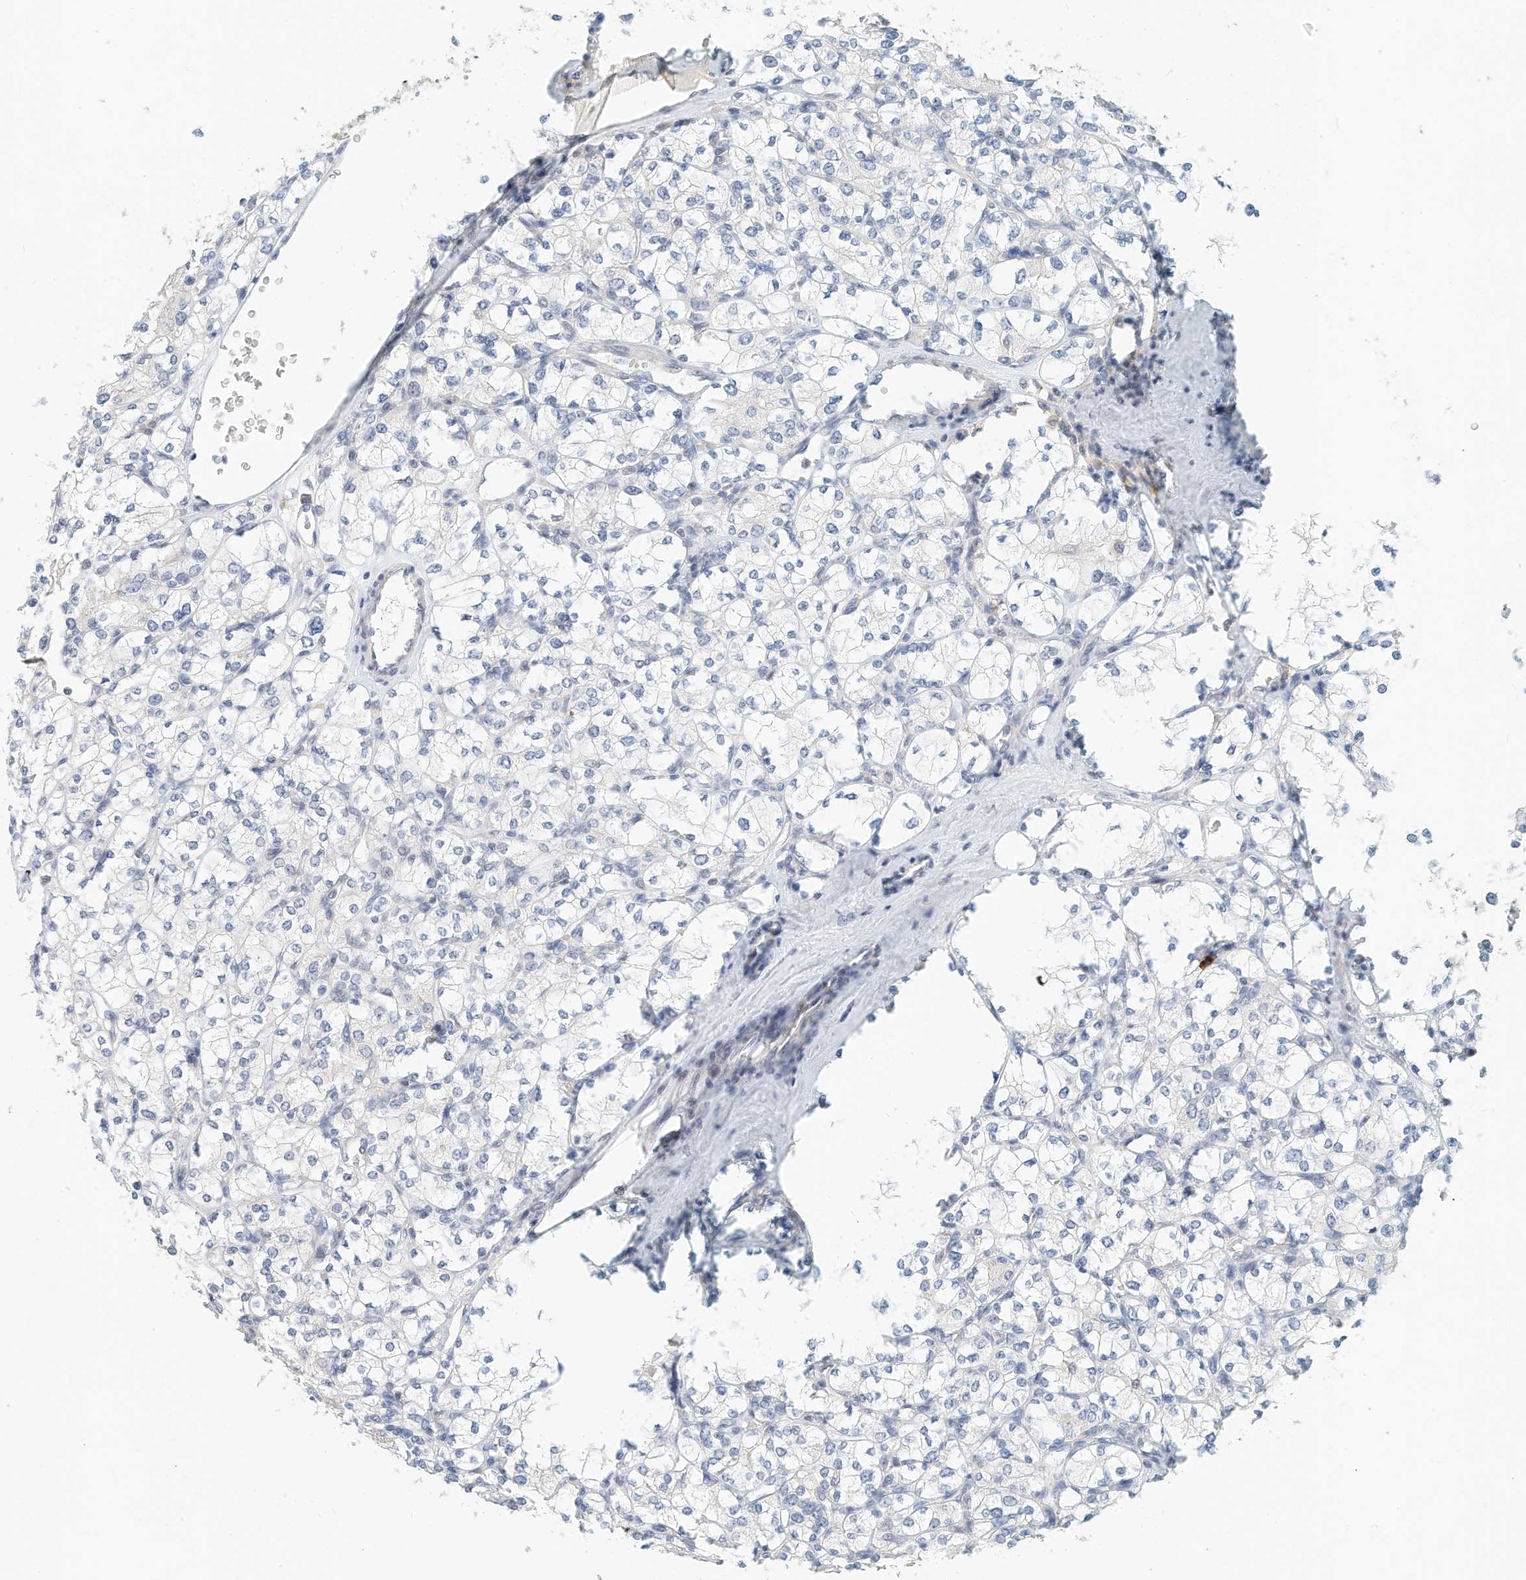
{"staining": {"intensity": "negative", "quantity": "none", "location": "none"}, "tissue": "renal cancer", "cell_type": "Tumor cells", "image_type": "cancer", "snomed": [{"axis": "morphology", "description": "Adenocarcinoma, NOS"}, {"axis": "topography", "description": "Kidney"}], "caption": "Immunohistochemistry histopathology image of renal cancer (adenocarcinoma) stained for a protein (brown), which exhibits no expression in tumor cells. Brightfield microscopy of IHC stained with DAB (brown) and hematoxylin (blue), captured at high magnification.", "gene": "MICAL1", "patient": {"sex": "male", "age": 77}}